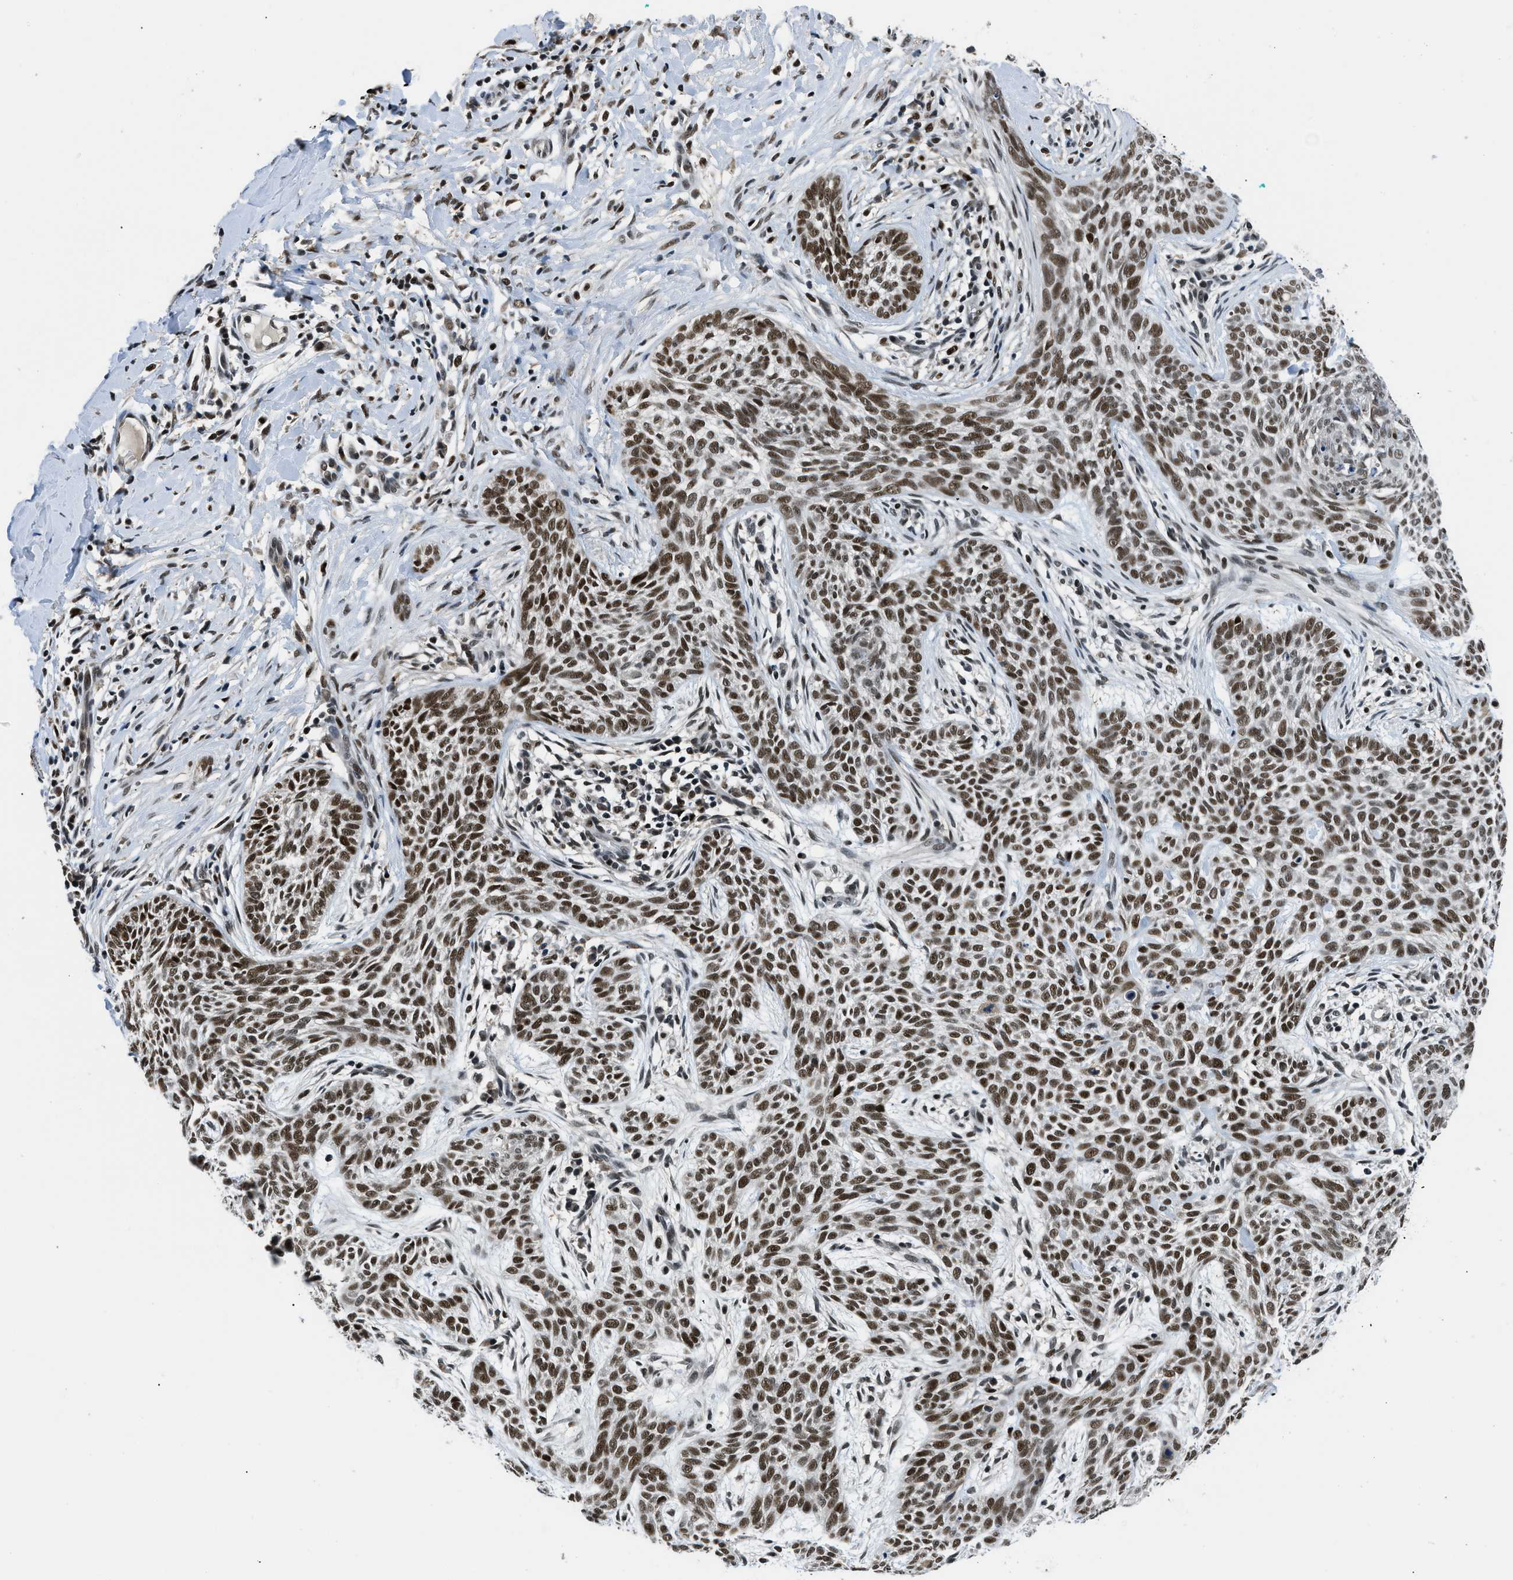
{"staining": {"intensity": "strong", "quantity": ">75%", "location": "nuclear"}, "tissue": "skin cancer", "cell_type": "Tumor cells", "image_type": "cancer", "snomed": [{"axis": "morphology", "description": "Basal cell carcinoma"}, {"axis": "topography", "description": "Skin"}], "caption": "IHC of human basal cell carcinoma (skin) reveals high levels of strong nuclear staining in approximately >75% of tumor cells.", "gene": "KDM3B", "patient": {"sex": "female", "age": 59}}